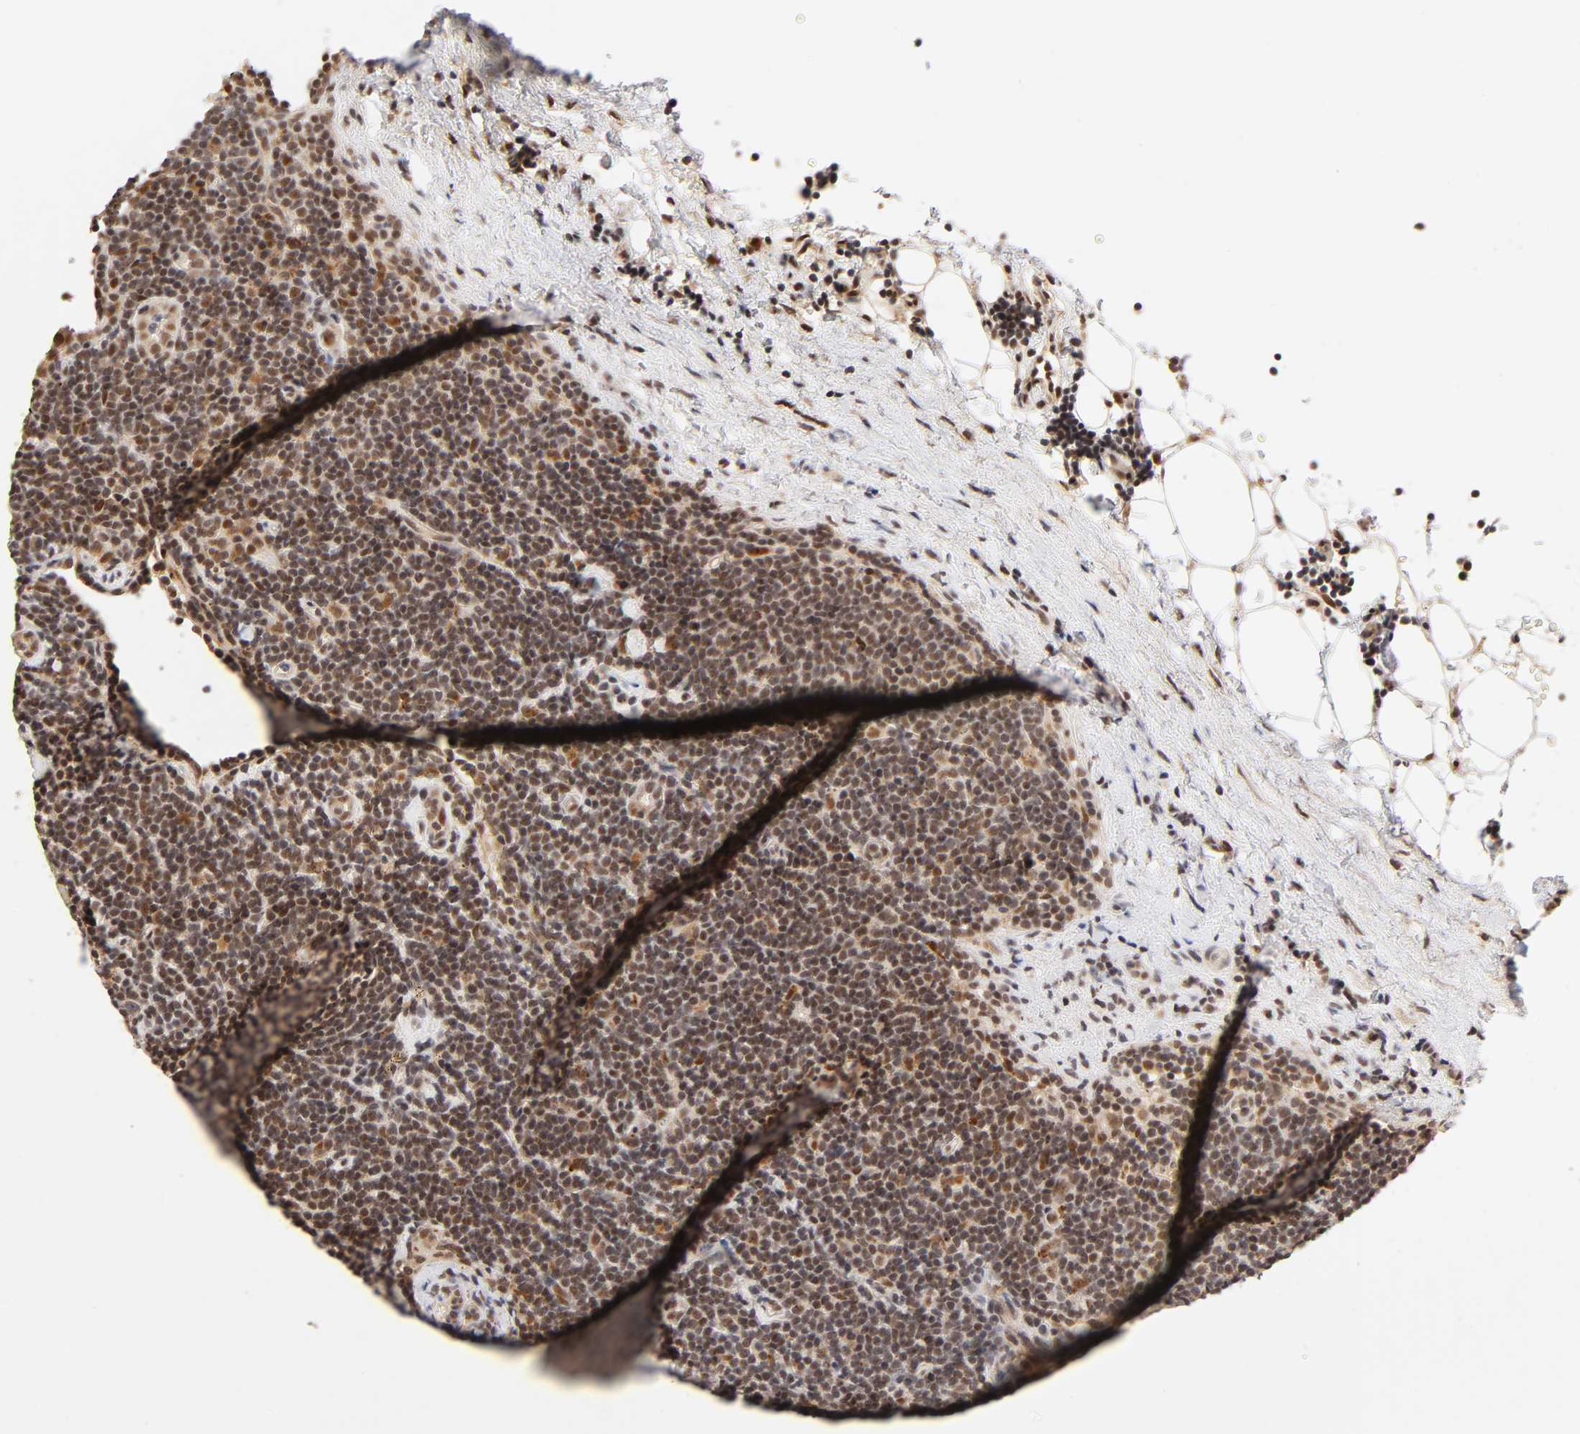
{"staining": {"intensity": "weak", "quantity": "25%-75%", "location": "cytoplasmic/membranous,nuclear"}, "tissue": "lymphoma", "cell_type": "Tumor cells", "image_type": "cancer", "snomed": [{"axis": "morphology", "description": "Malignant lymphoma, non-Hodgkin's type, Low grade"}, {"axis": "topography", "description": "Lymph node"}], "caption": "Malignant lymphoma, non-Hodgkin's type (low-grade) stained with a protein marker reveals weak staining in tumor cells.", "gene": "TAF10", "patient": {"sex": "male", "age": 70}}